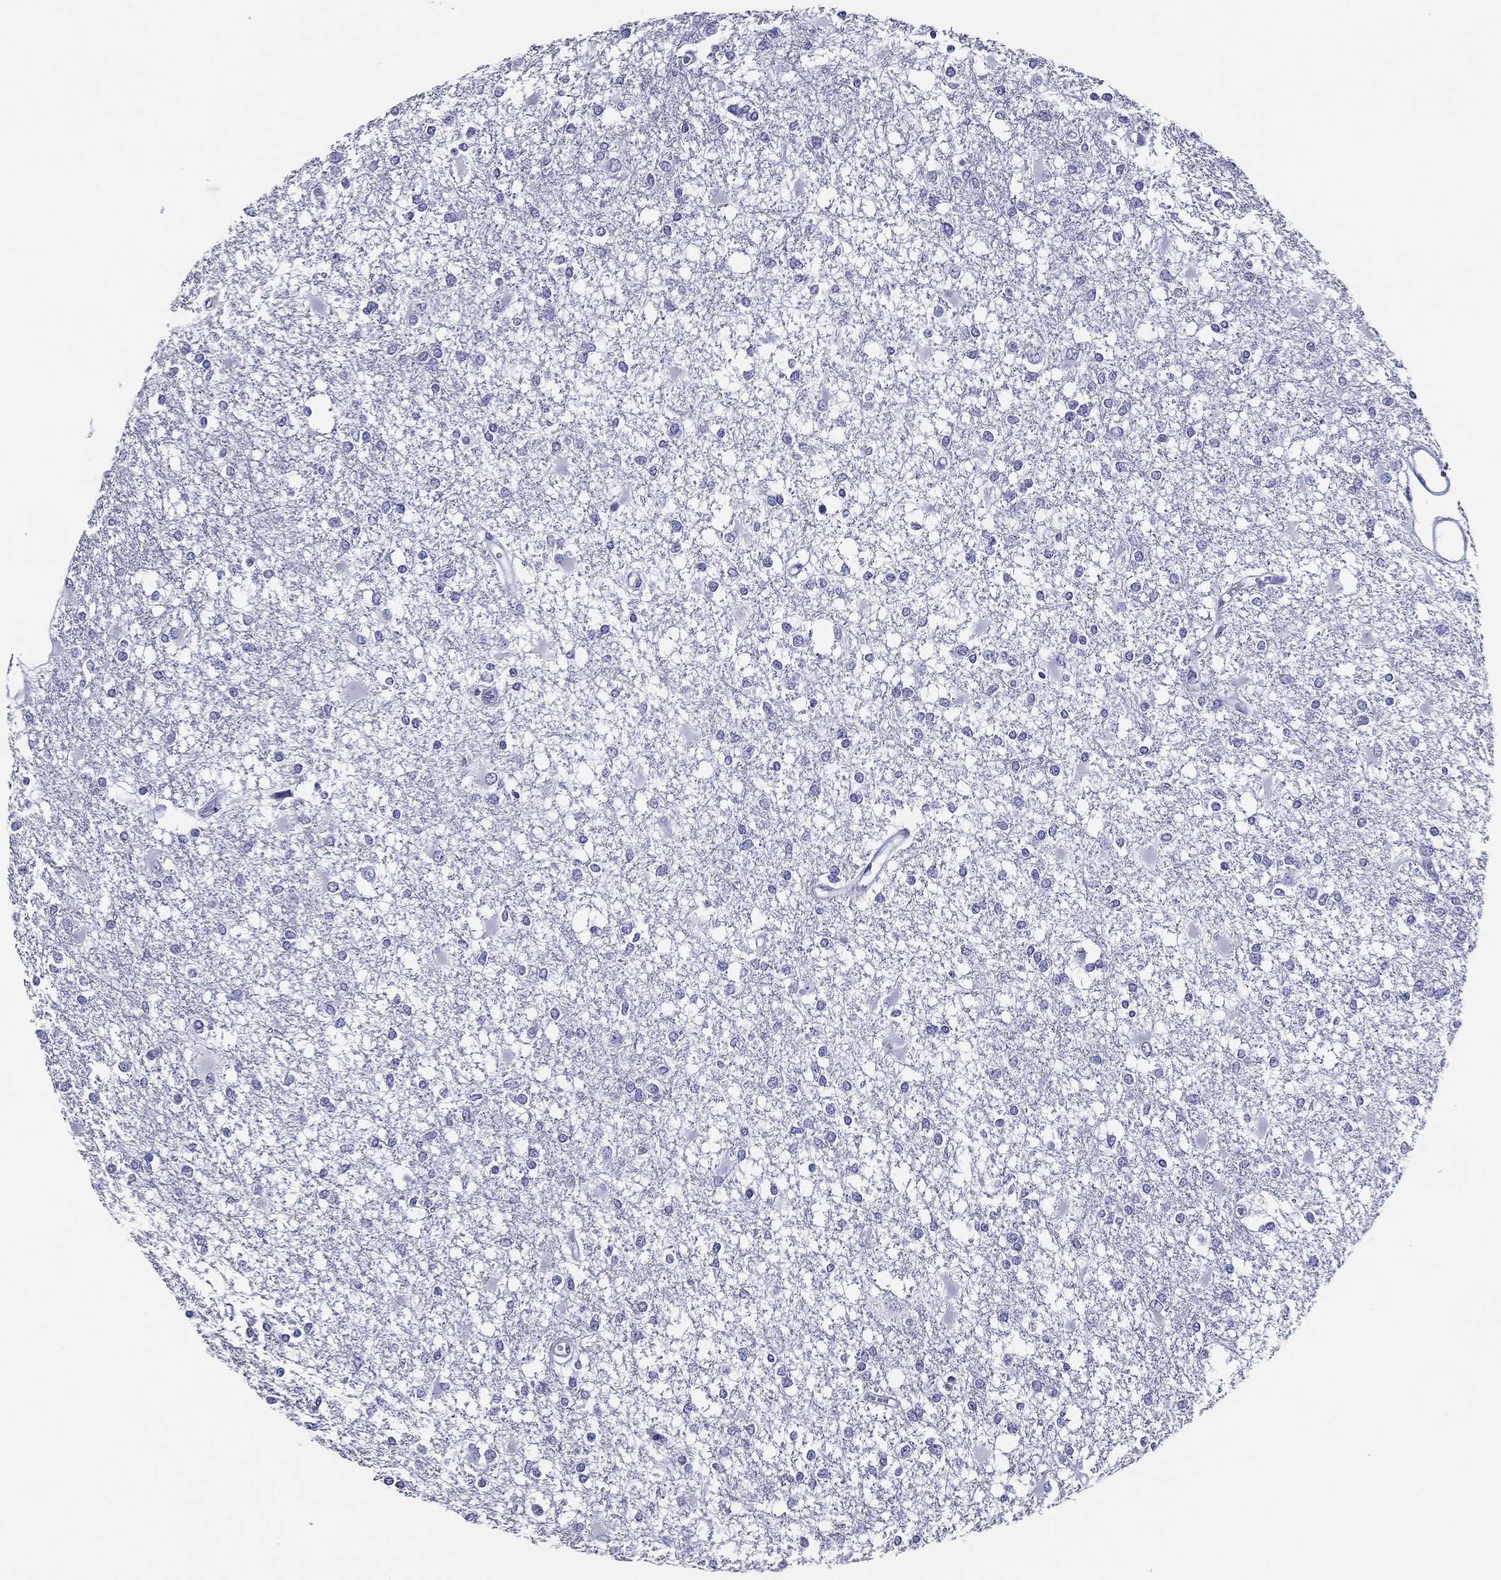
{"staining": {"intensity": "negative", "quantity": "none", "location": "none"}, "tissue": "glioma", "cell_type": "Tumor cells", "image_type": "cancer", "snomed": [{"axis": "morphology", "description": "Glioma, malignant, High grade"}, {"axis": "topography", "description": "Cerebral cortex"}], "caption": "A photomicrograph of malignant glioma (high-grade) stained for a protein reveals no brown staining in tumor cells. (Immunohistochemistry, brightfield microscopy, high magnification).", "gene": "ACE2", "patient": {"sex": "male", "age": 79}}